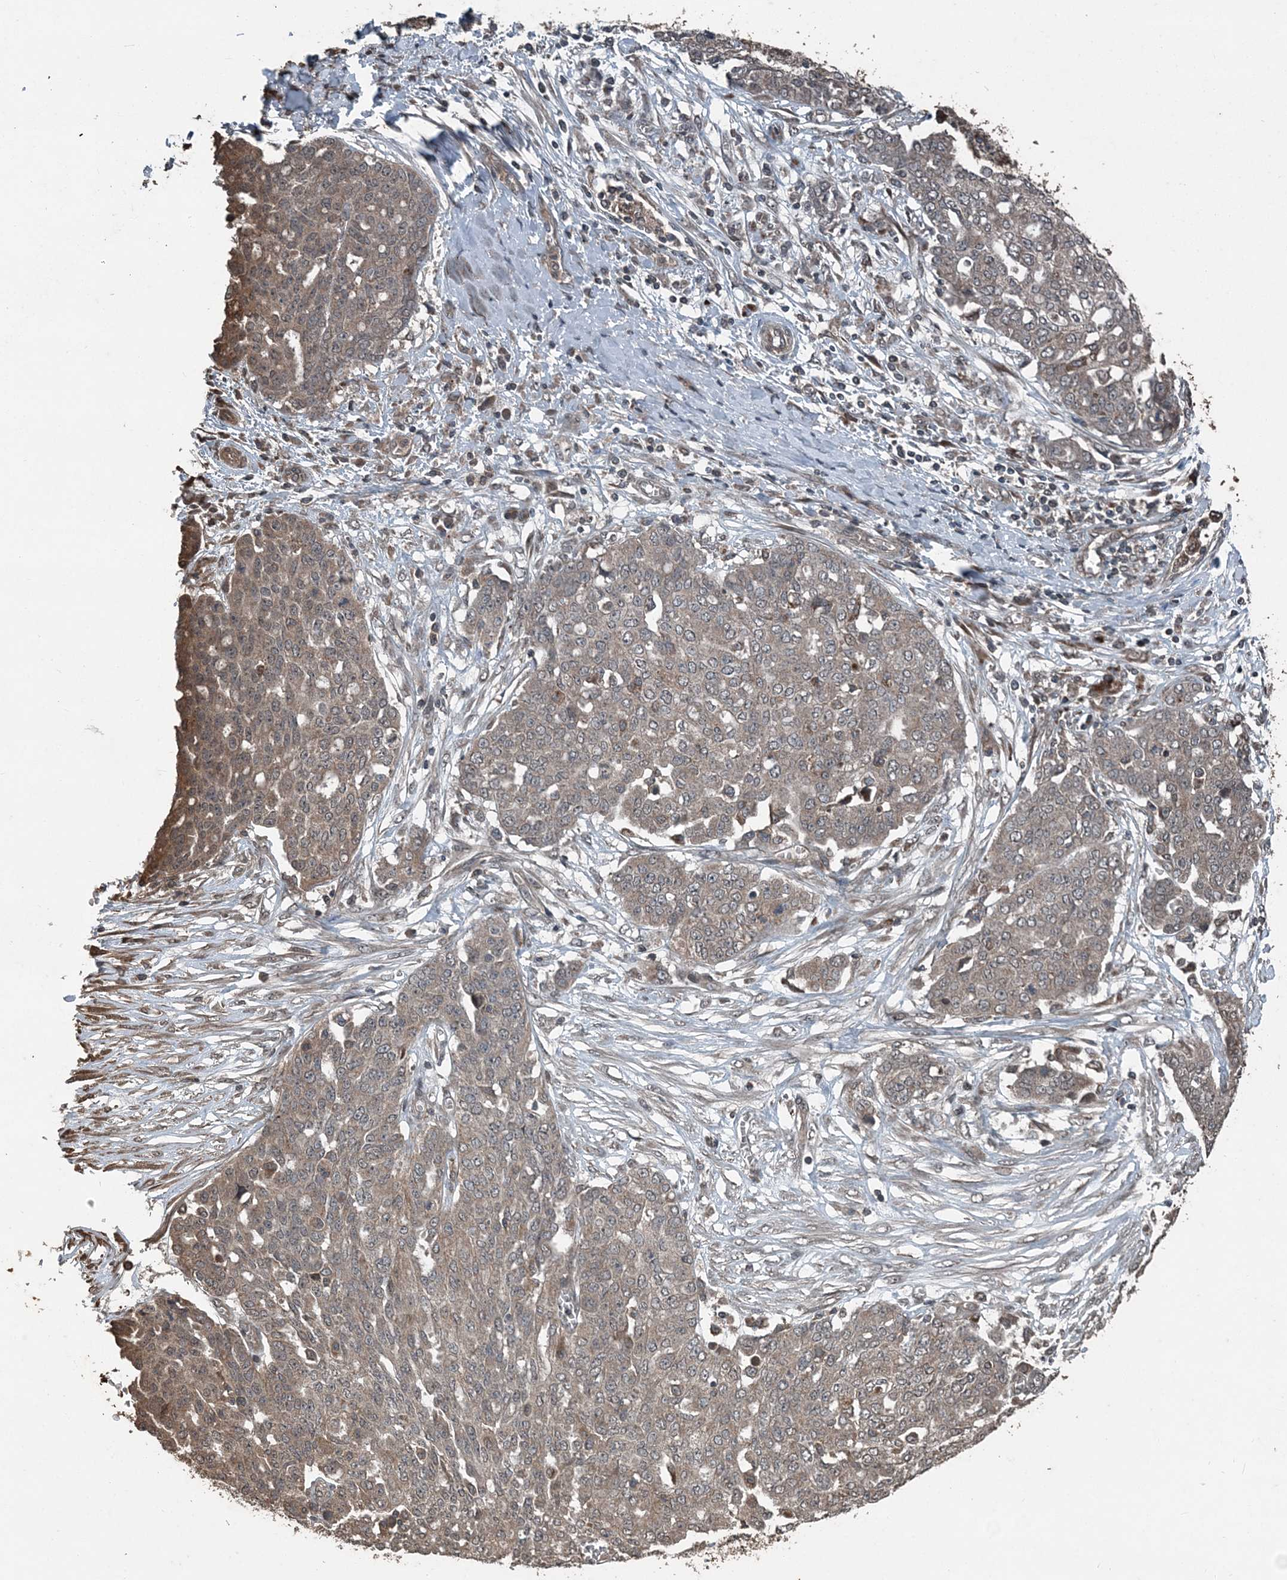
{"staining": {"intensity": "weak", "quantity": "25%-75%", "location": "cytoplasmic/membranous"}, "tissue": "ovarian cancer", "cell_type": "Tumor cells", "image_type": "cancer", "snomed": [{"axis": "morphology", "description": "Cystadenocarcinoma, serous, NOS"}, {"axis": "topography", "description": "Soft tissue"}, {"axis": "topography", "description": "Ovary"}], "caption": "The histopathology image shows staining of ovarian cancer (serous cystadenocarcinoma), revealing weak cytoplasmic/membranous protein expression (brown color) within tumor cells. The protein of interest is stained brown, and the nuclei are stained in blue (DAB (3,3'-diaminobenzidine) IHC with brightfield microscopy, high magnification).", "gene": "CFL1", "patient": {"sex": "female", "age": 57}}